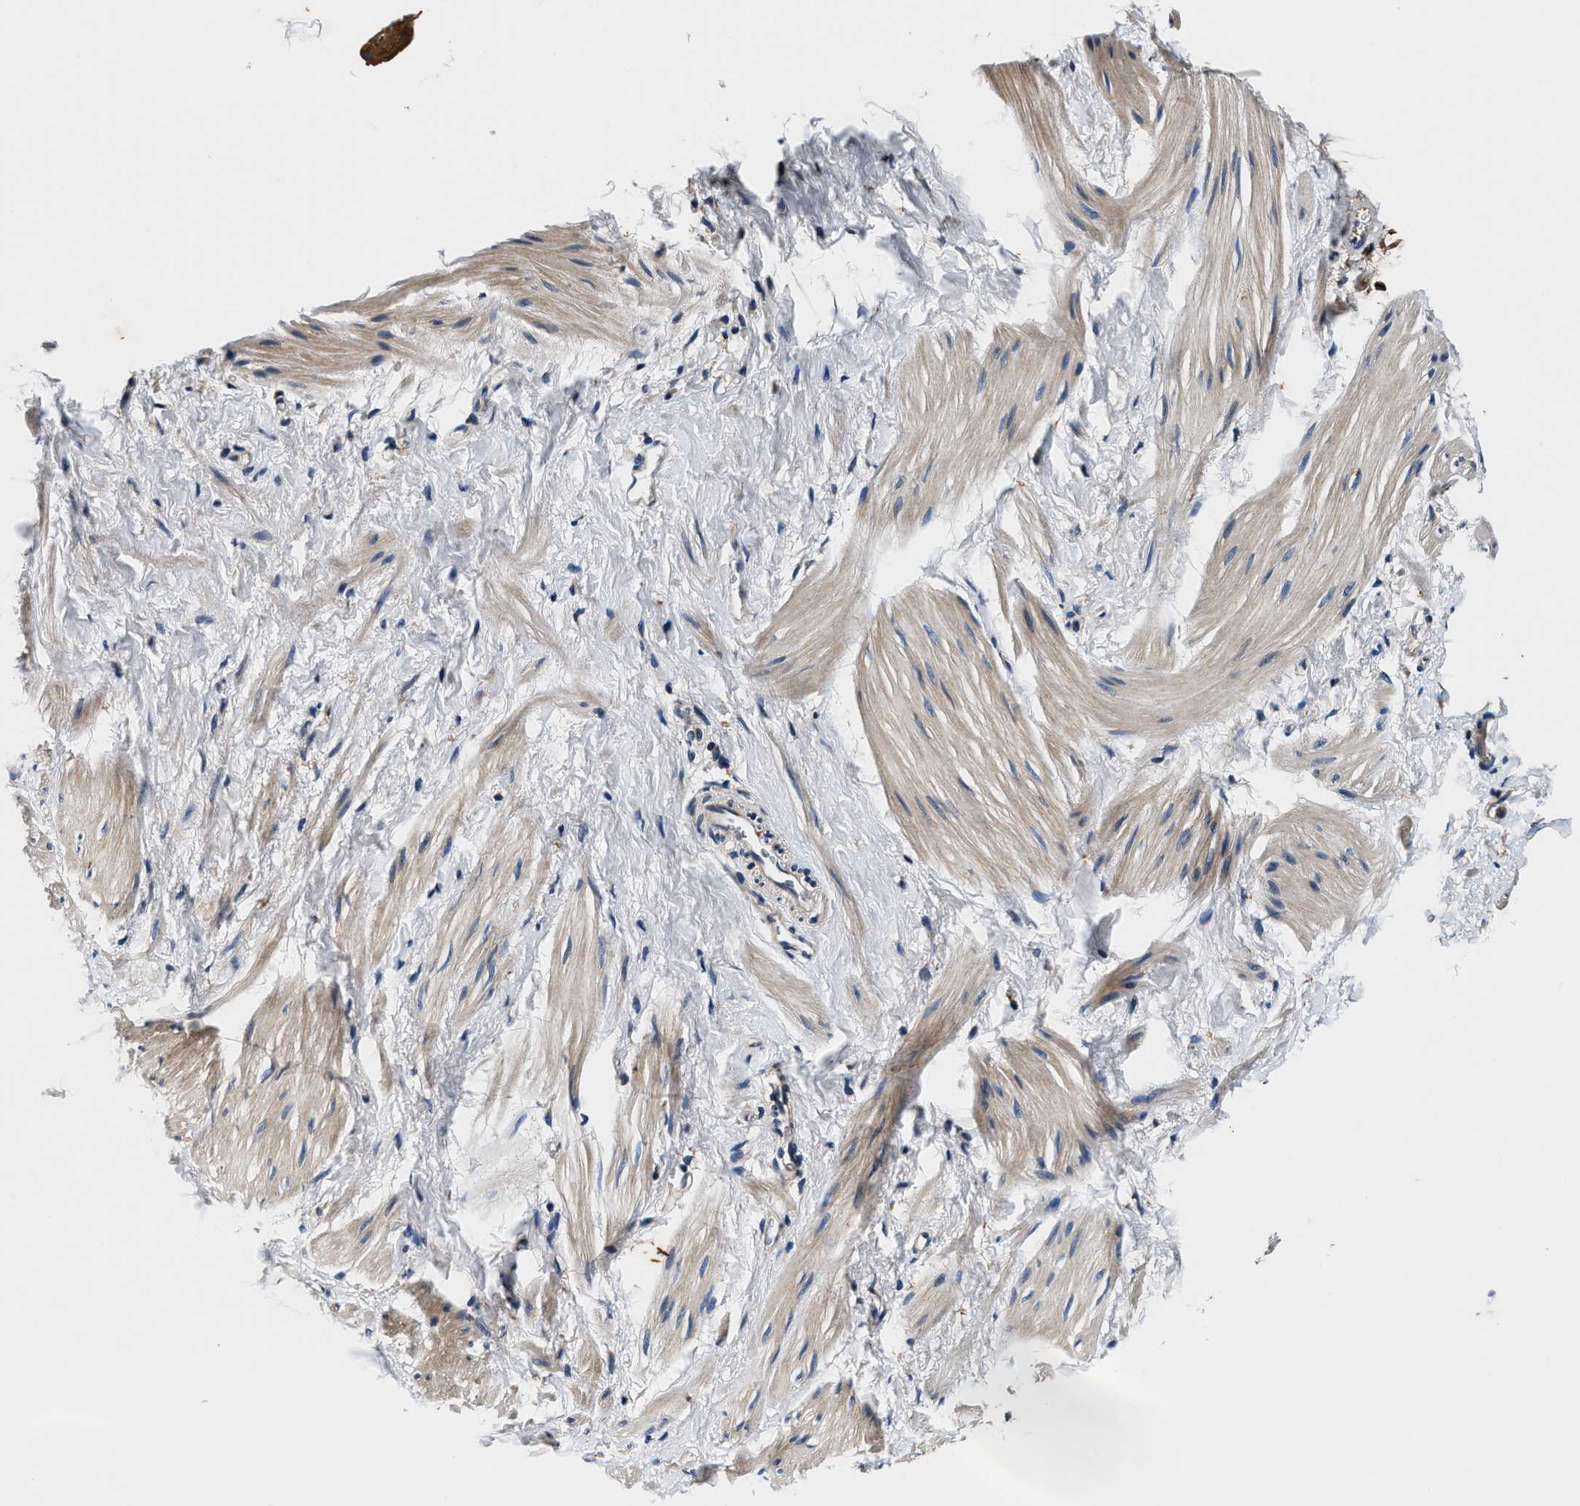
{"staining": {"intensity": "weak", "quantity": "<25%", "location": "cytoplasmic/membranous"}, "tissue": "smooth muscle", "cell_type": "Smooth muscle cells", "image_type": "normal", "snomed": [{"axis": "morphology", "description": "Normal tissue, NOS"}, {"axis": "topography", "description": "Smooth muscle"}], "caption": "A photomicrograph of smooth muscle stained for a protein shows no brown staining in smooth muscle cells.", "gene": "PI4KB", "patient": {"sex": "male", "age": 16}}